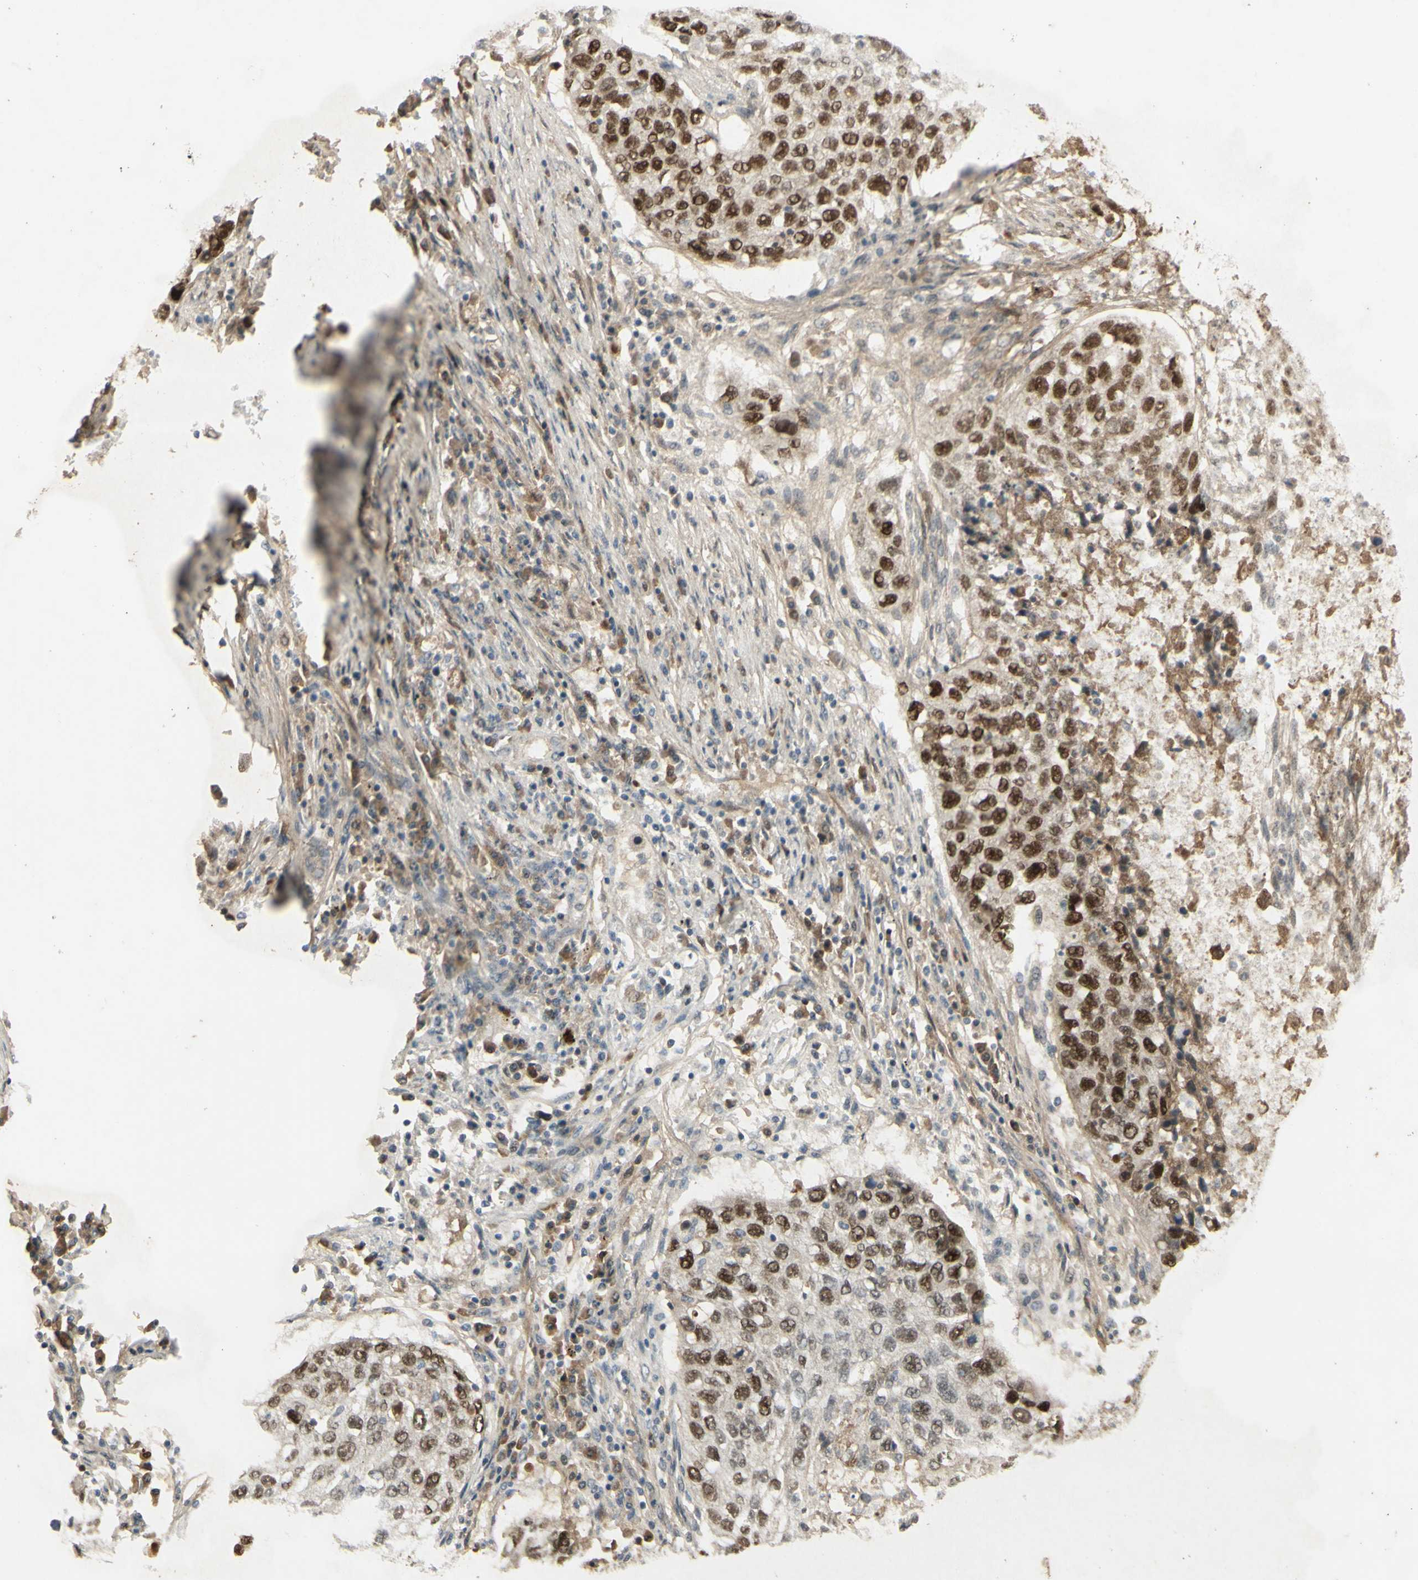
{"staining": {"intensity": "moderate", "quantity": ">75%", "location": "nuclear"}, "tissue": "lung cancer", "cell_type": "Tumor cells", "image_type": "cancer", "snomed": [{"axis": "morphology", "description": "Squamous cell carcinoma, NOS"}, {"axis": "topography", "description": "Lung"}], "caption": "Protein expression by IHC exhibits moderate nuclear staining in approximately >75% of tumor cells in lung squamous cell carcinoma. (DAB (3,3'-diaminobenzidine) = brown stain, brightfield microscopy at high magnification).", "gene": "RAD18", "patient": {"sex": "female", "age": 63}}